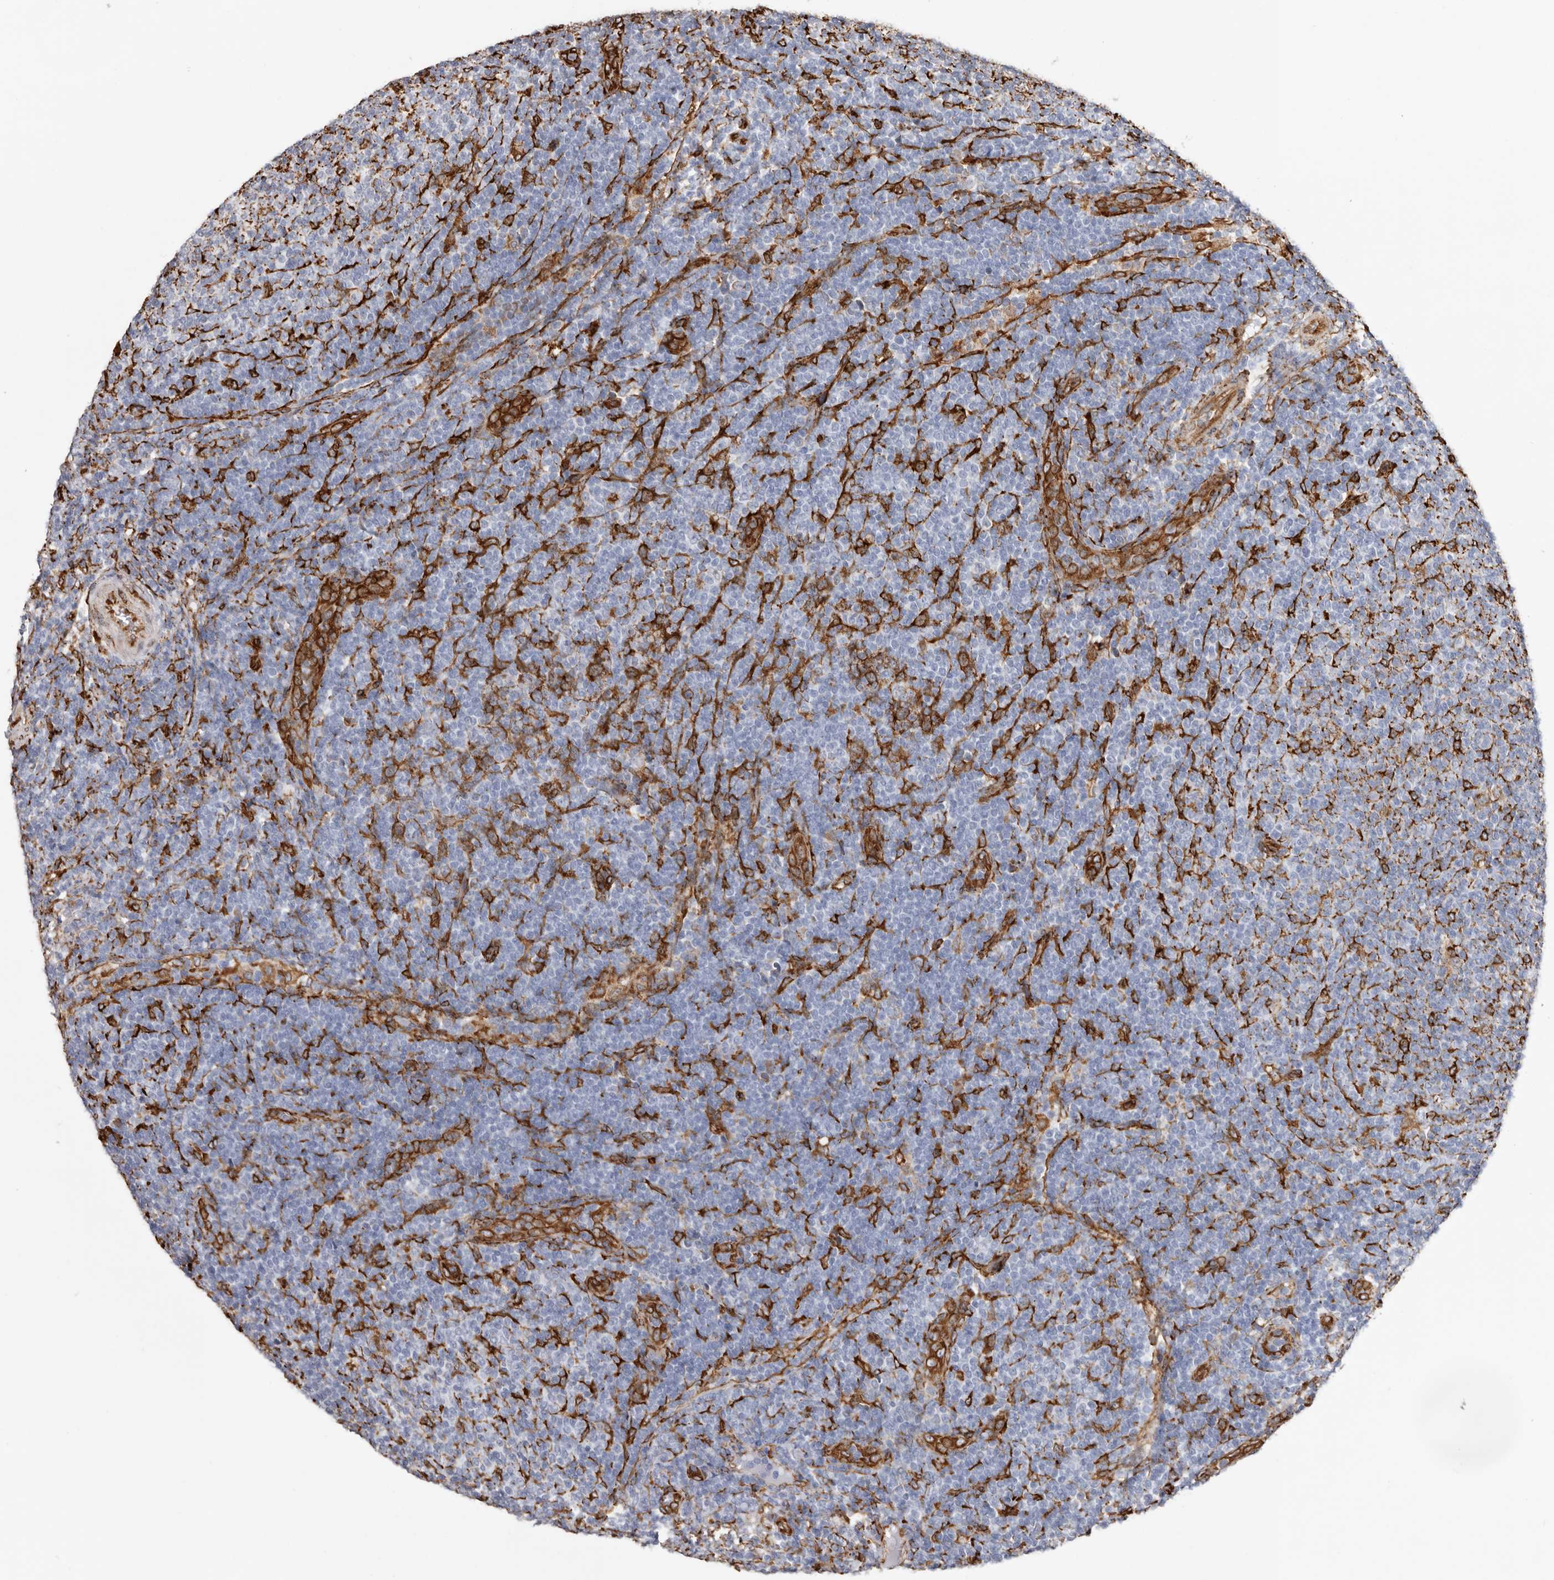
{"staining": {"intensity": "negative", "quantity": "none", "location": "none"}, "tissue": "lymphoma", "cell_type": "Tumor cells", "image_type": "cancer", "snomed": [{"axis": "morphology", "description": "Malignant lymphoma, non-Hodgkin's type, Low grade"}, {"axis": "topography", "description": "Lymph node"}], "caption": "Immunohistochemistry photomicrograph of human malignant lymphoma, non-Hodgkin's type (low-grade) stained for a protein (brown), which reveals no staining in tumor cells.", "gene": "SEMA3E", "patient": {"sex": "male", "age": 66}}